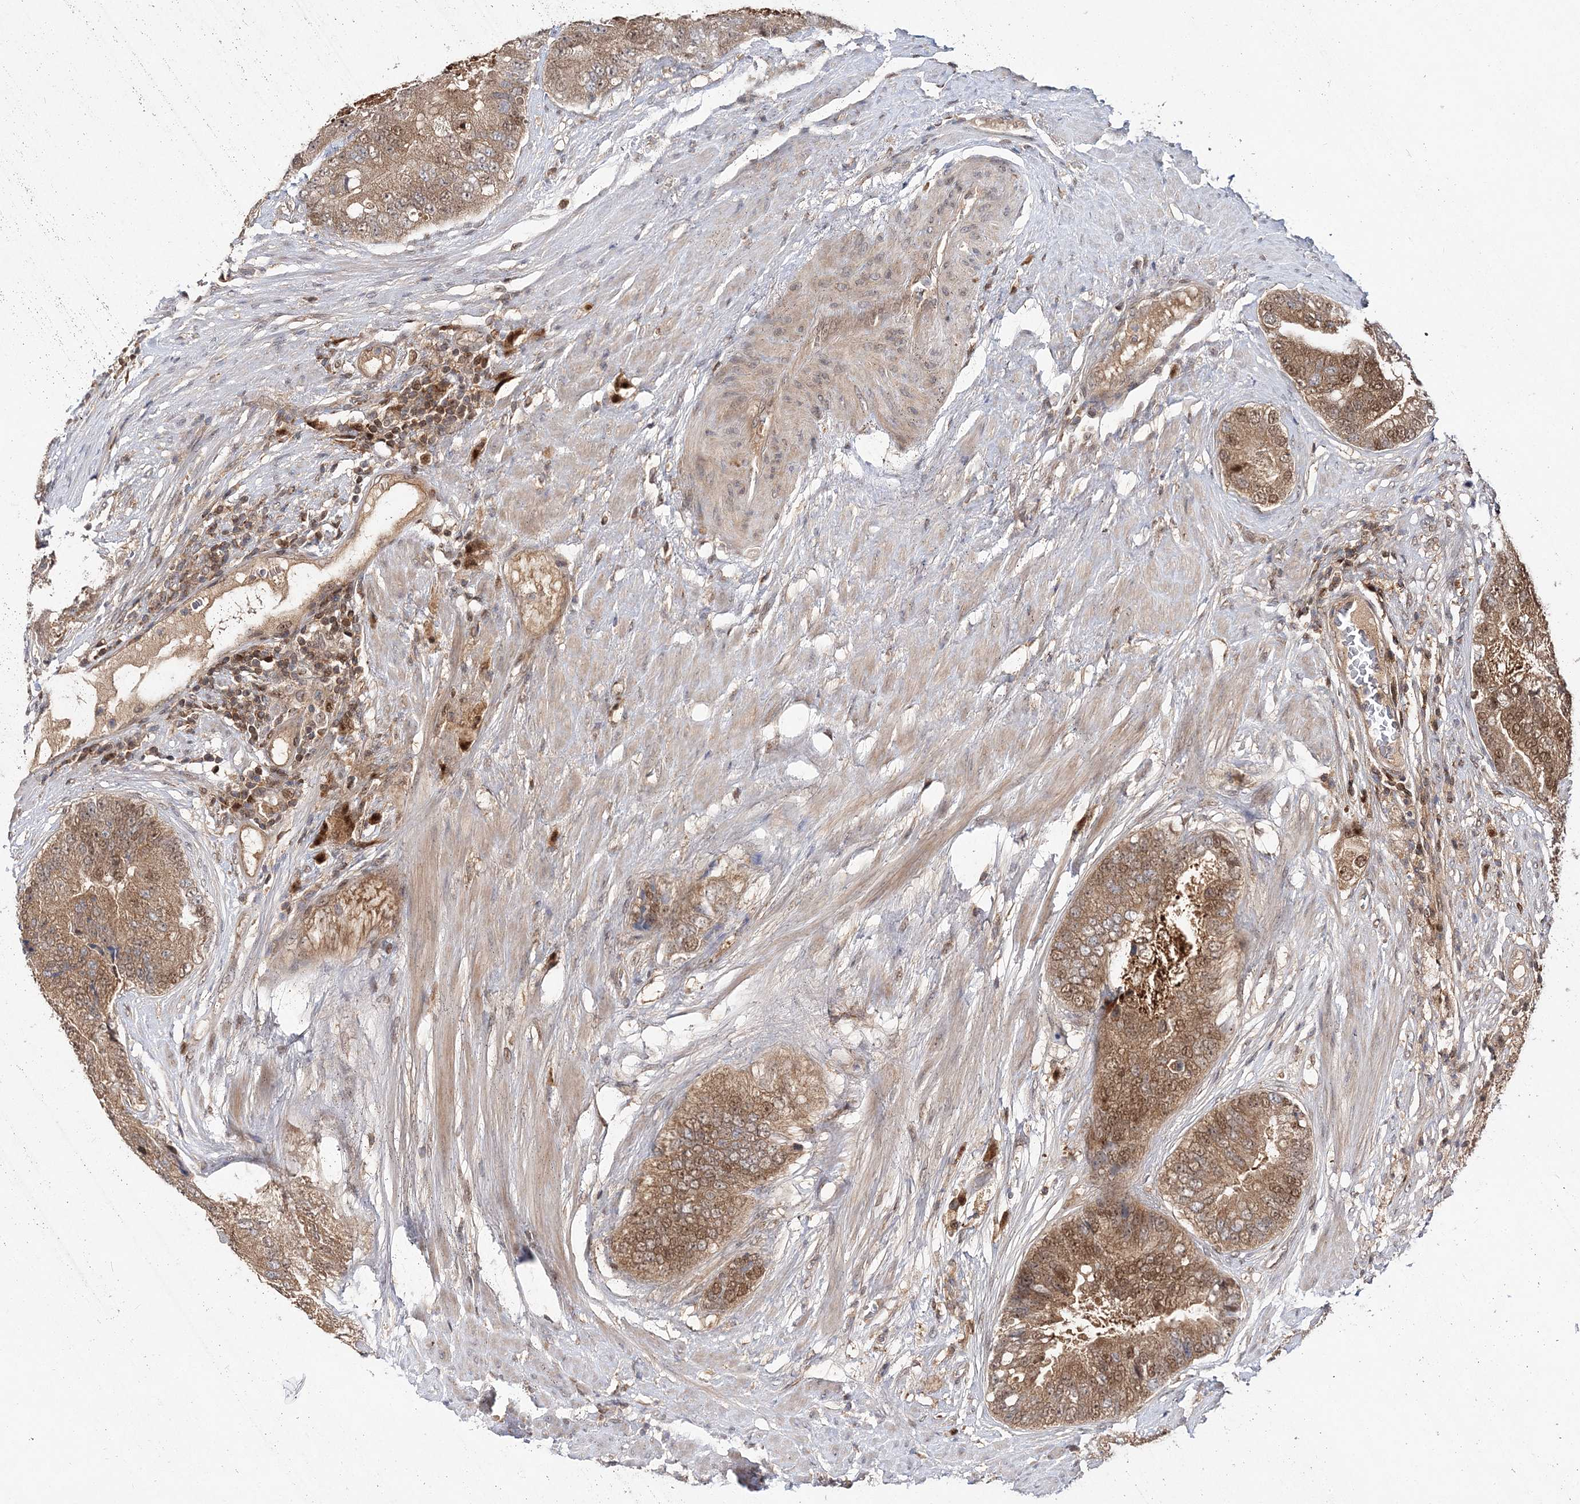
{"staining": {"intensity": "moderate", "quantity": ">75%", "location": "cytoplasmic/membranous,nuclear"}, "tissue": "prostate cancer", "cell_type": "Tumor cells", "image_type": "cancer", "snomed": [{"axis": "morphology", "description": "Adenocarcinoma, High grade"}, {"axis": "topography", "description": "Prostate"}], "caption": "Immunohistochemical staining of high-grade adenocarcinoma (prostate) exhibits medium levels of moderate cytoplasmic/membranous and nuclear positivity in approximately >75% of tumor cells.", "gene": "NIF3L1", "patient": {"sex": "male", "age": 70}}